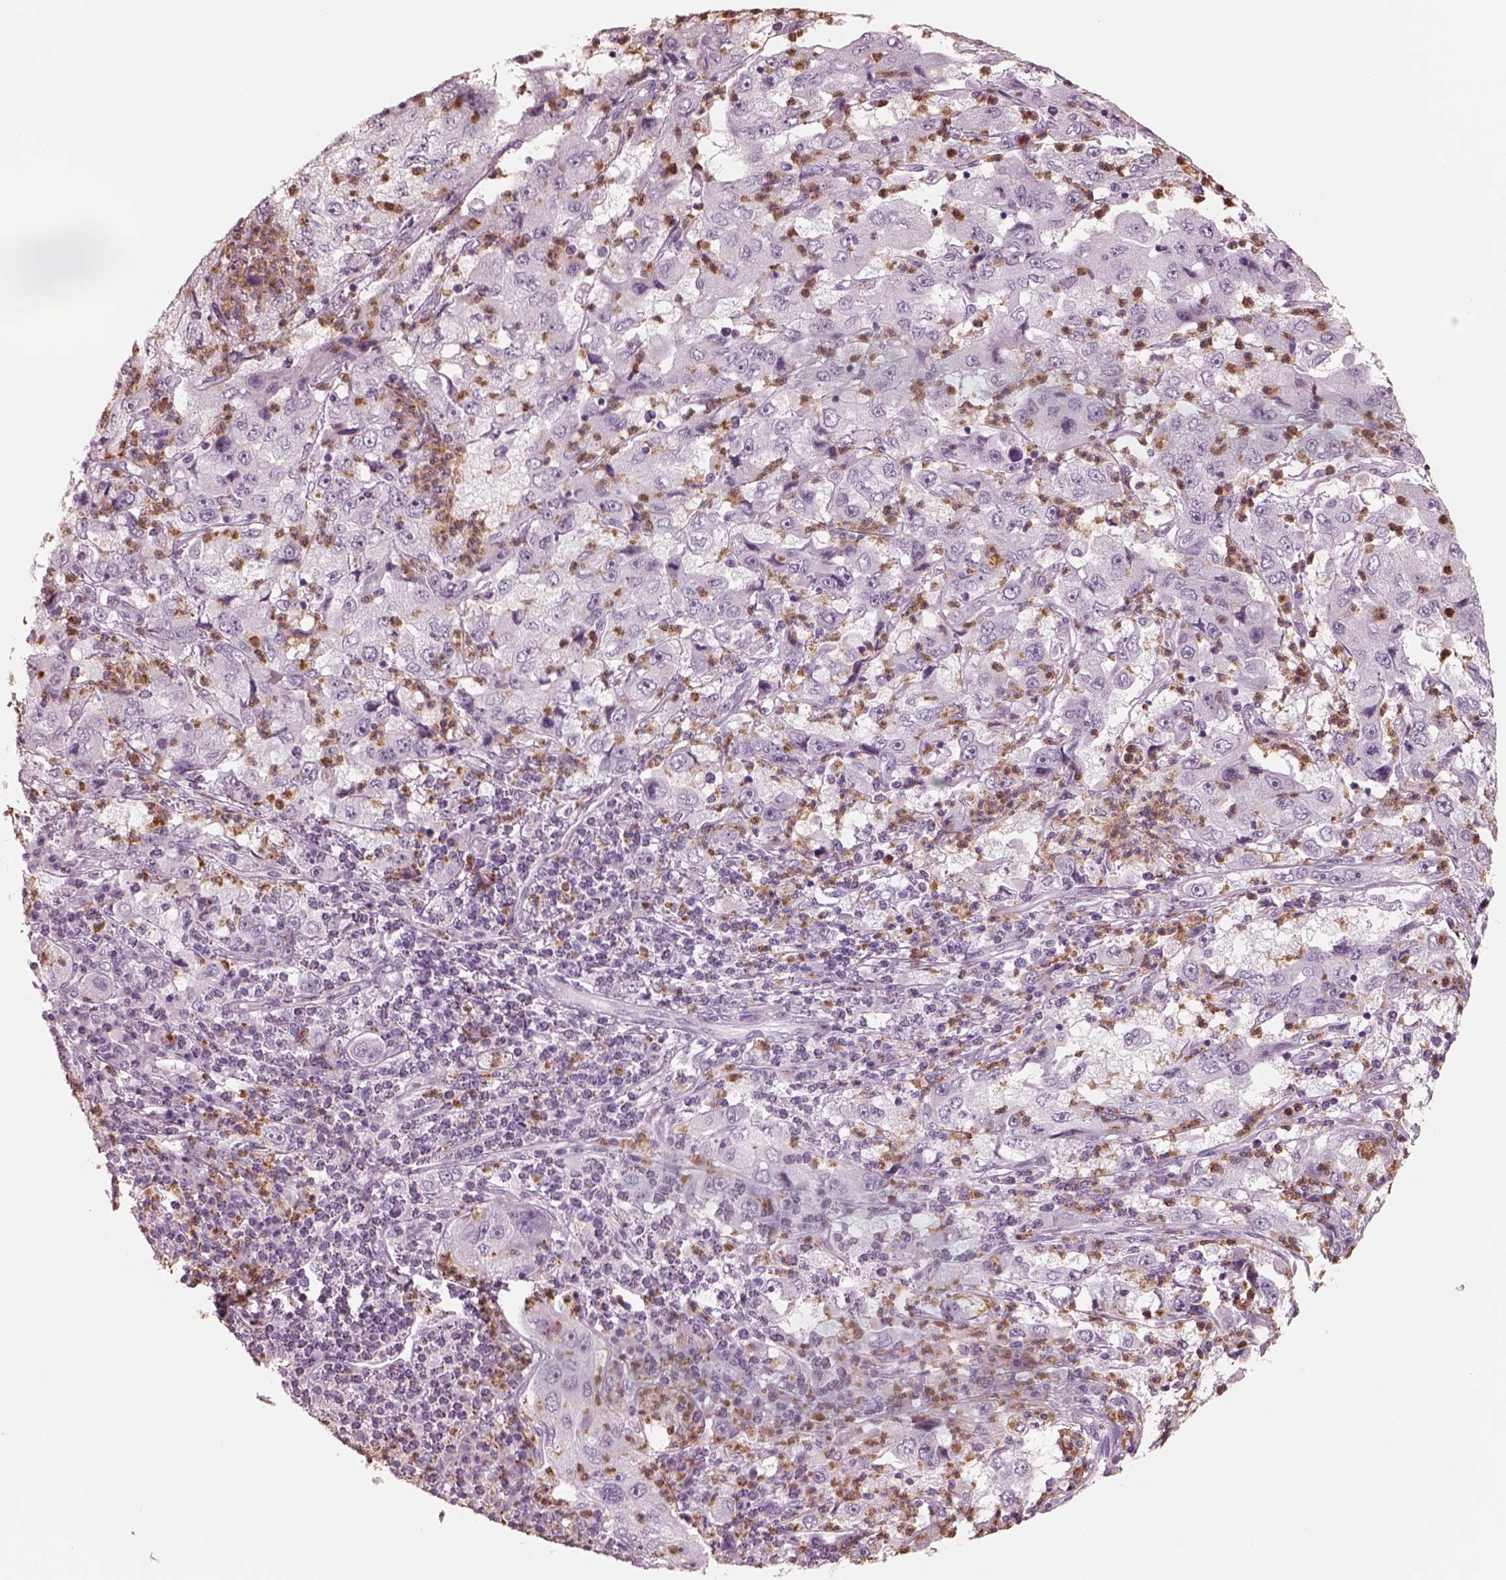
{"staining": {"intensity": "negative", "quantity": "none", "location": "none"}, "tissue": "cervical cancer", "cell_type": "Tumor cells", "image_type": "cancer", "snomed": [{"axis": "morphology", "description": "Squamous cell carcinoma, NOS"}, {"axis": "topography", "description": "Cervix"}], "caption": "Tumor cells show no significant staining in cervical cancer.", "gene": "ELANE", "patient": {"sex": "female", "age": 36}}